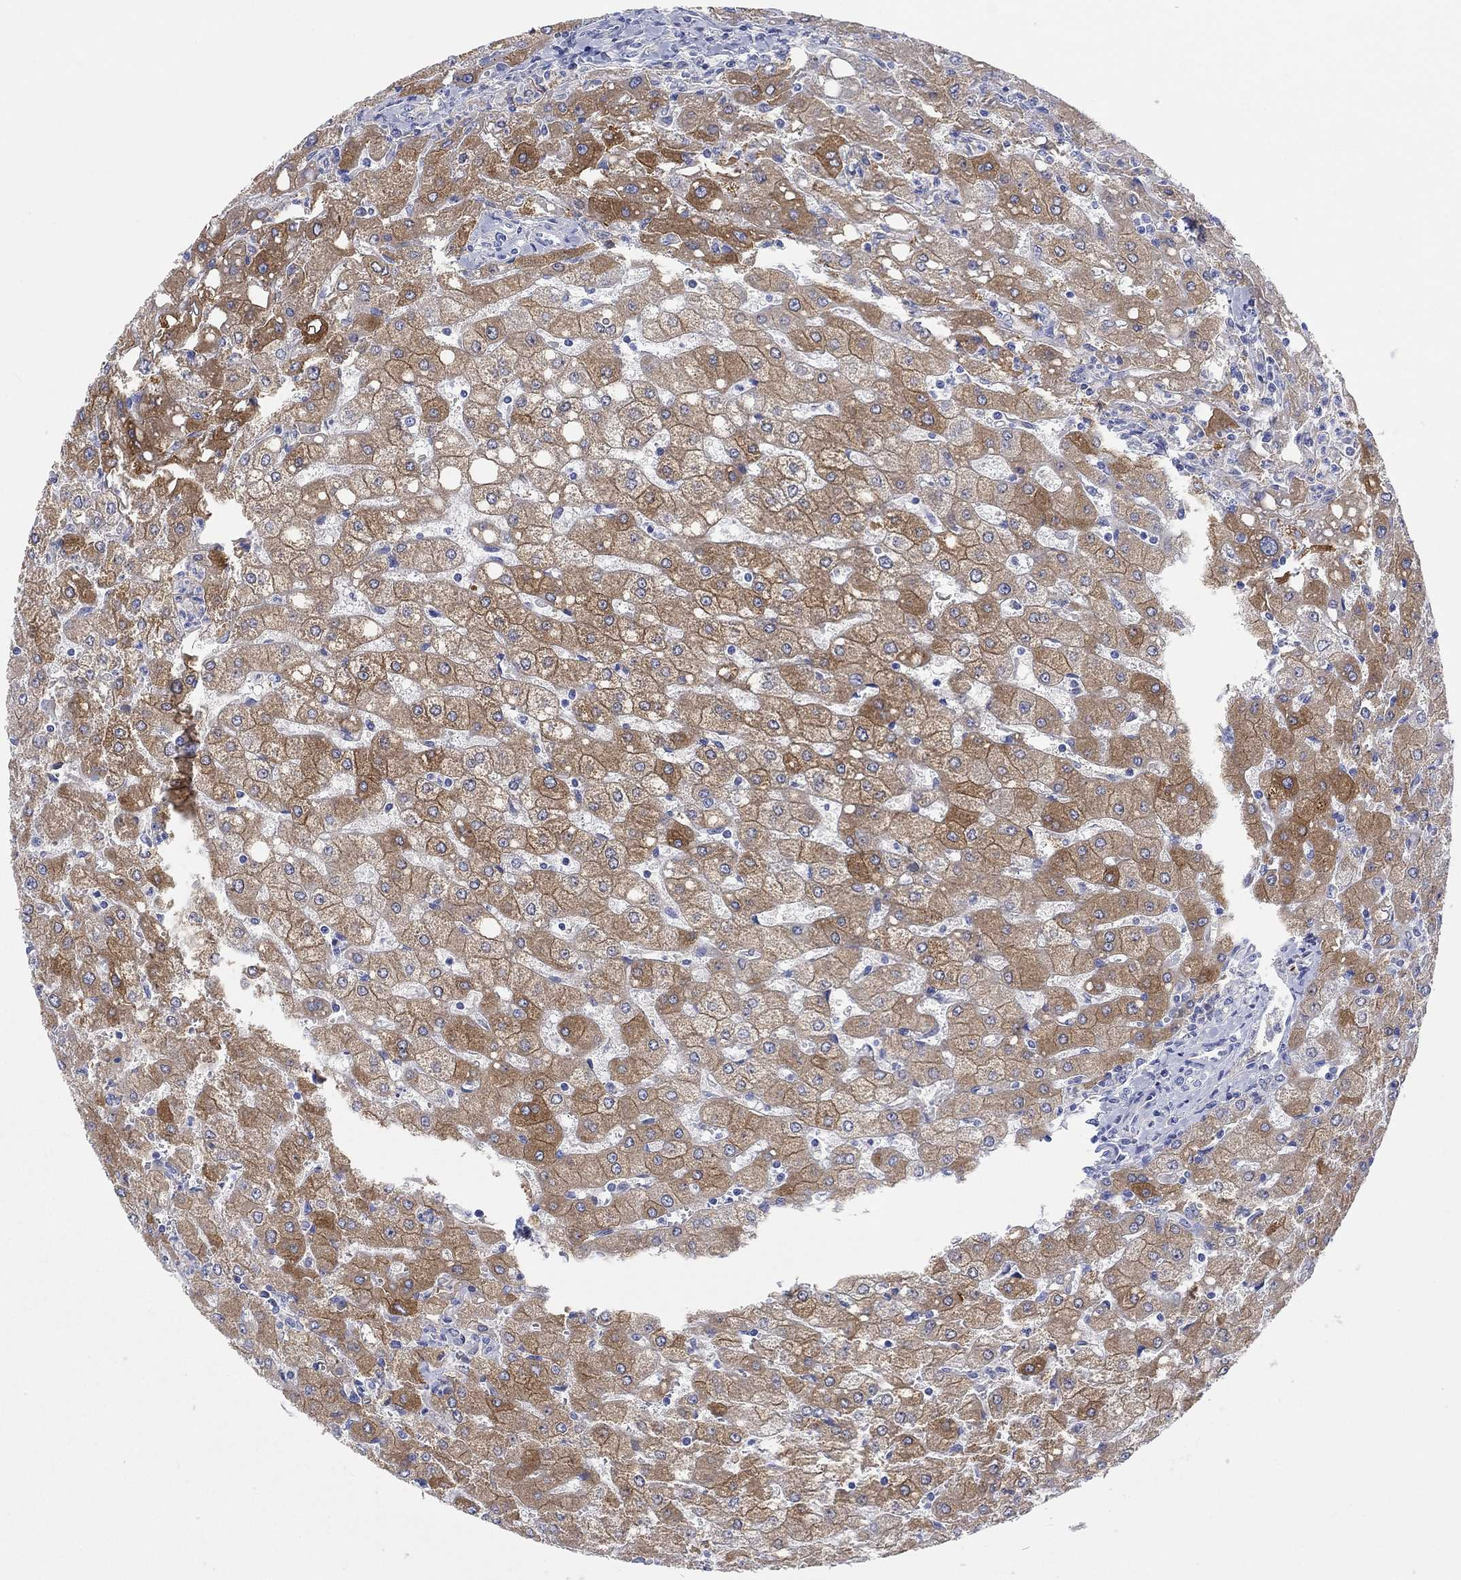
{"staining": {"intensity": "negative", "quantity": "none", "location": "none"}, "tissue": "liver", "cell_type": "Cholangiocytes", "image_type": "normal", "snomed": [{"axis": "morphology", "description": "Normal tissue, NOS"}, {"axis": "topography", "description": "Liver"}], "caption": "Protein analysis of unremarkable liver shows no significant positivity in cholangiocytes. Brightfield microscopy of IHC stained with DAB (3,3'-diaminobenzidine) (brown) and hematoxylin (blue), captured at high magnification.", "gene": "REEP6", "patient": {"sex": "female", "age": 53}}